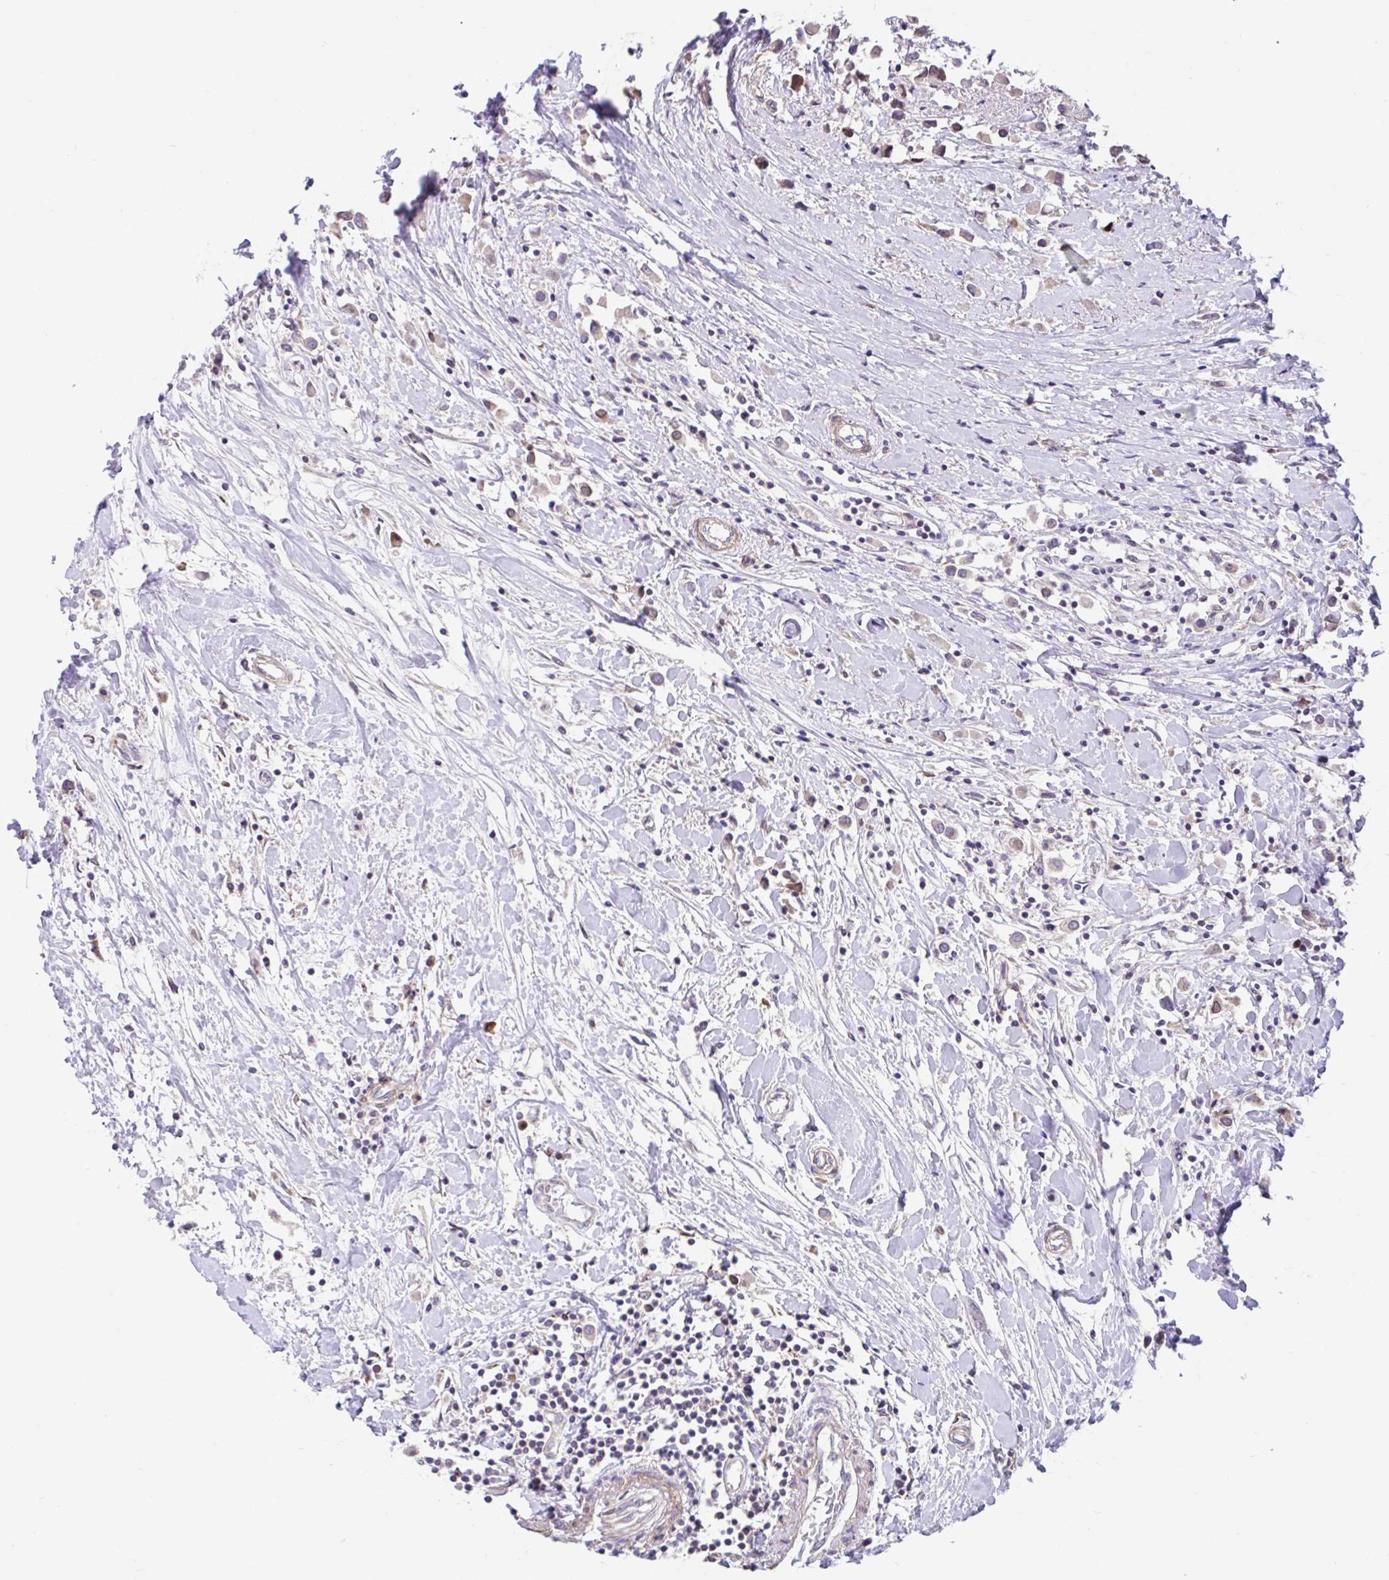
{"staining": {"intensity": "weak", "quantity": "<25%", "location": "cytoplasmic/membranous"}, "tissue": "breast cancer", "cell_type": "Tumor cells", "image_type": "cancer", "snomed": [{"axis": "morphology", "description": "Duct carcinoma"}, {"axis": "topography", "description": "Breast"}], "caption": "An image of human breast cancer (infiltrating ductal carcinoma) is negative for staining in tumor cells. Brightfield microscopy of immunohistochemistry (IHC) stained with DAB (3,3'-diaminobenzidine) (brown) and hematoxylin (blue), captured at high magnification.", "gene": "NT5C1B", "patient": {"sex": "female", "age": 61}}